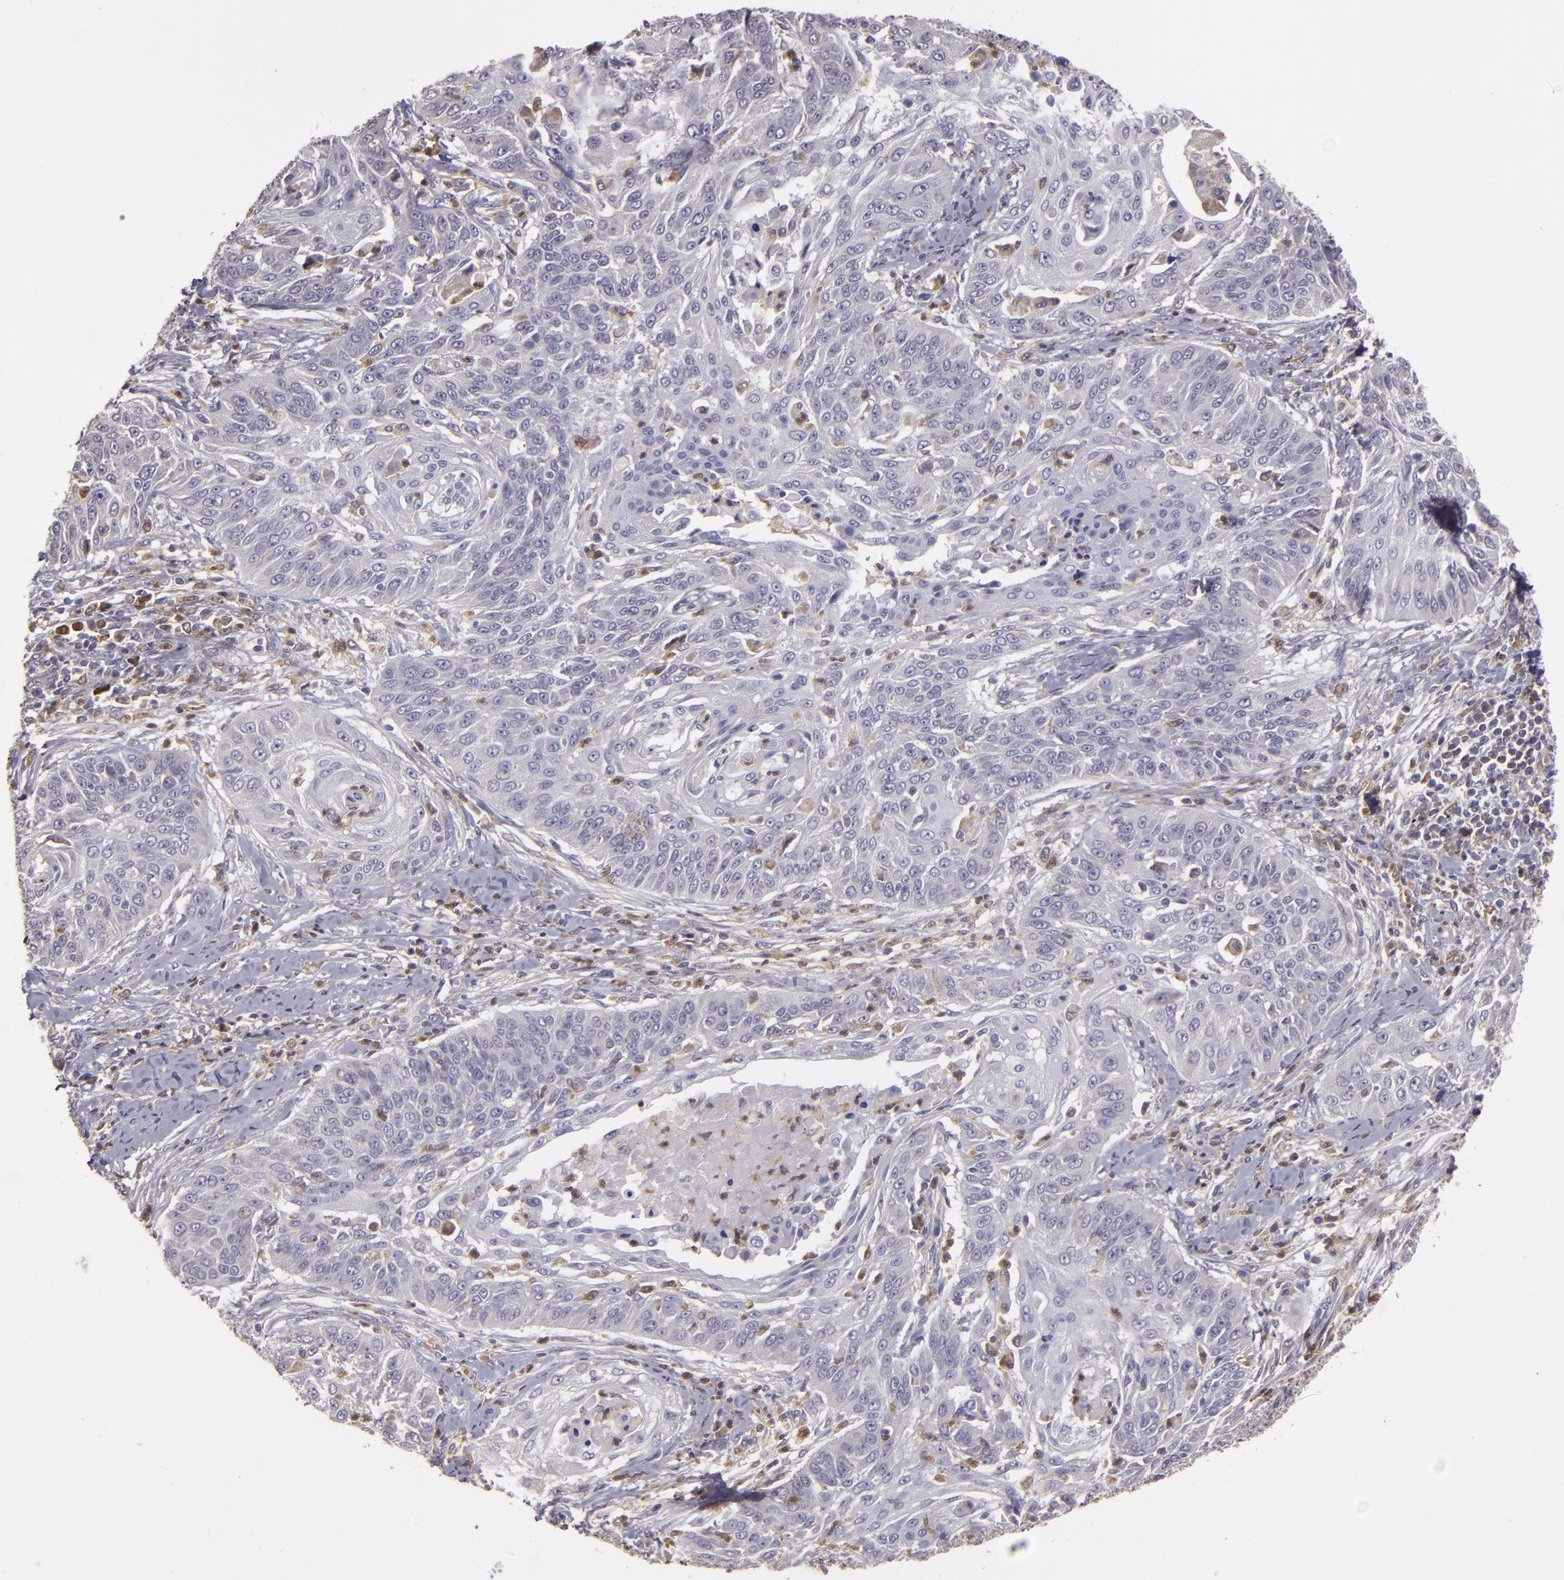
{"staining": {"intensity": "negative", "quantity": "none", "location": "none"}, "tissue": "cervical cancer", "cell_type": "Tumor cells", "image_type": "cancer", "snomed": [{"axis": "morphology", "description": "Squamous cell carcinoma, NOS"}, {"axis": "topography", "description": "Cervix"}], "caption": "A micrograph of cervical cancer (squamous cell carcinoma) stained for a protein displays no brown staining in tumor cells.", "gene": "FHIT", "patient": {"sex": "female", "age": 64}}